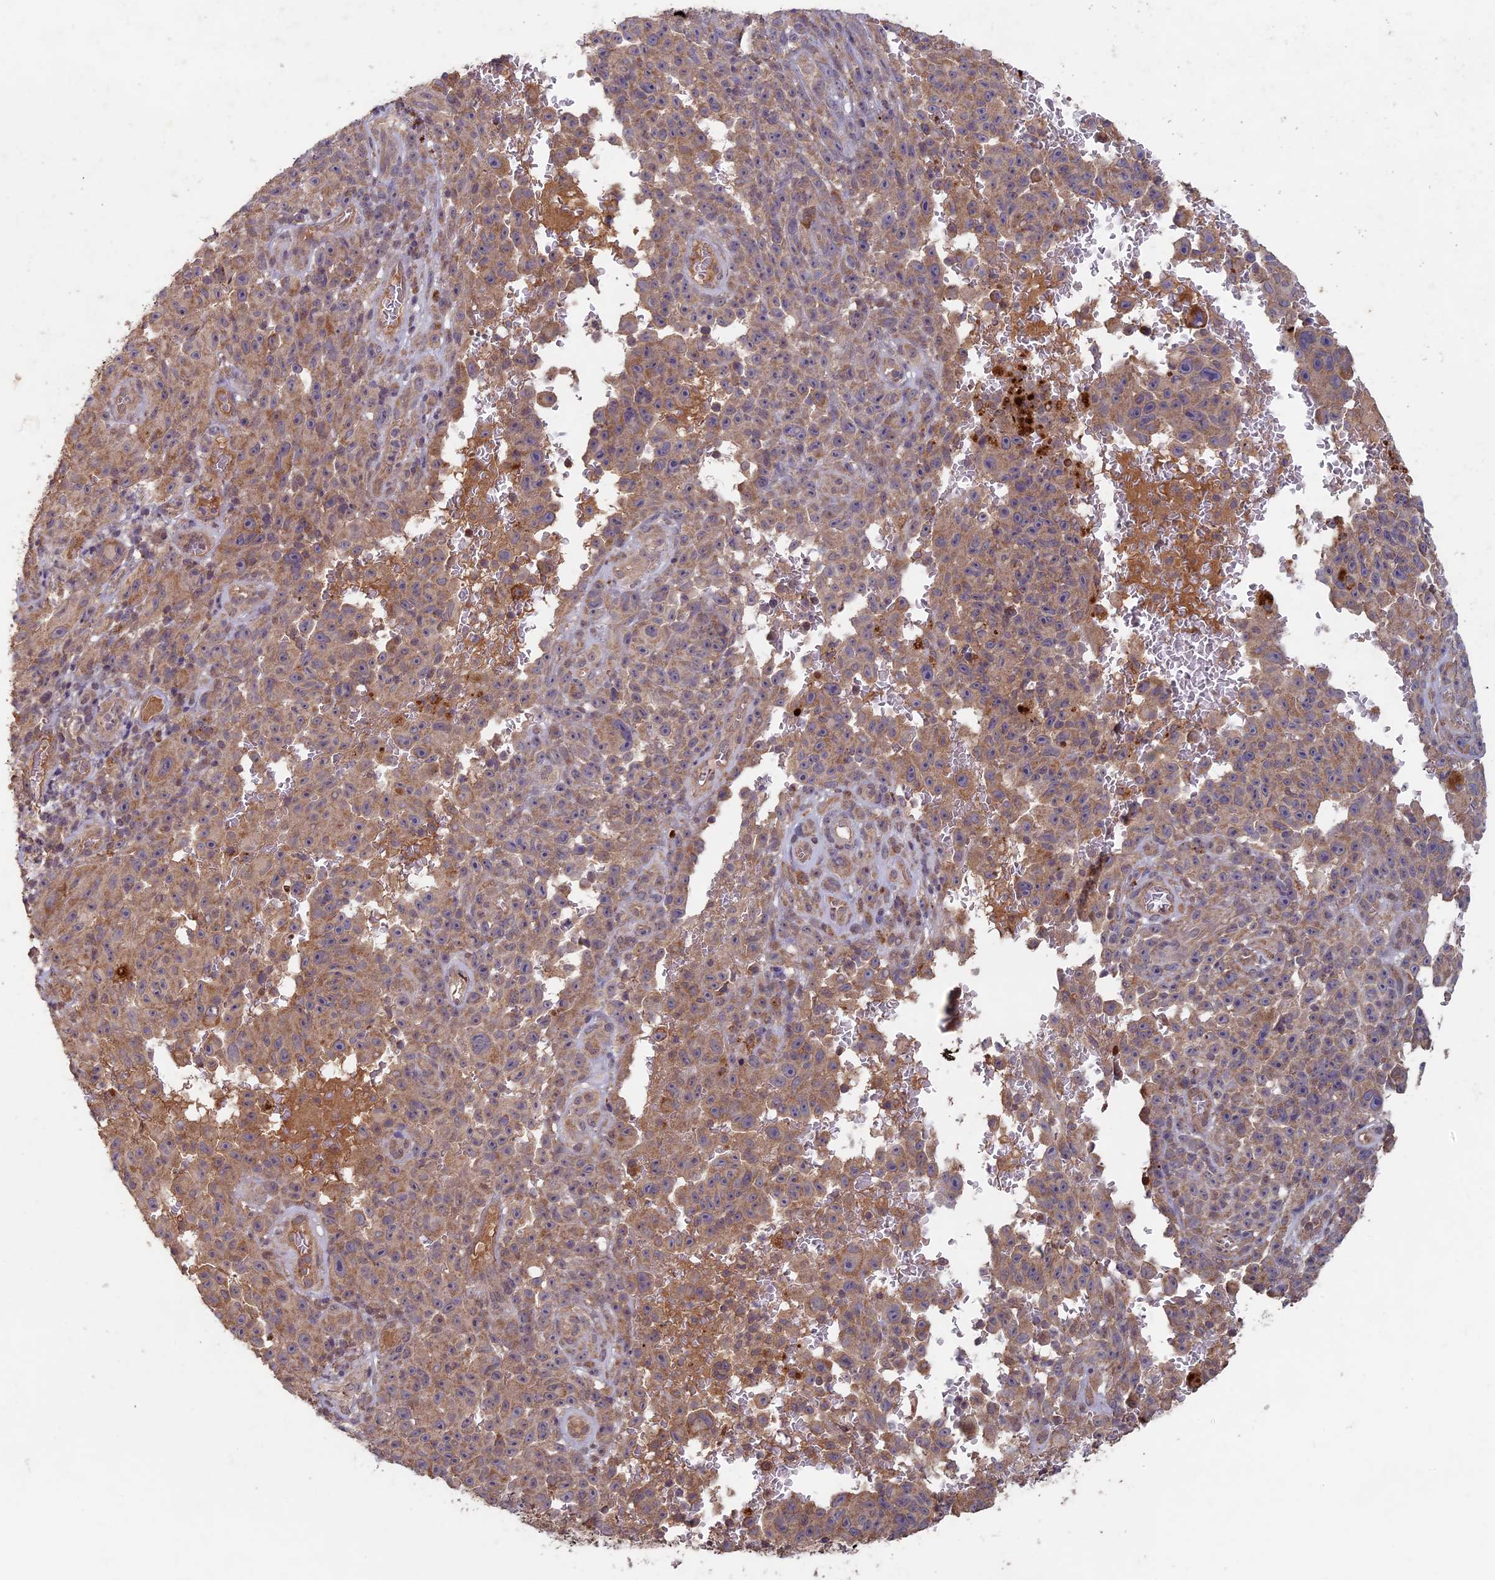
{"staining": {"intensity": "moderate", "quantity": ">75%", "location": "cytoplasmic/membranous"}, "tissue": "melanoma", "cell_type": "Tumor cells", "image_type": "cancer", "snomed": [{"axis": "morphology", "description": "Malignant melanoma, NOS"}, {"axis": "topography", "description": "Skin"}], "caption": "Immunohistochemical staining of melanoma demonstrates moderate cytoplasmic/membranous protein staining in approximately >75% of tumor cells.", "gene": "RCCD1", "patient": {"sex": "female", "age": 82}}